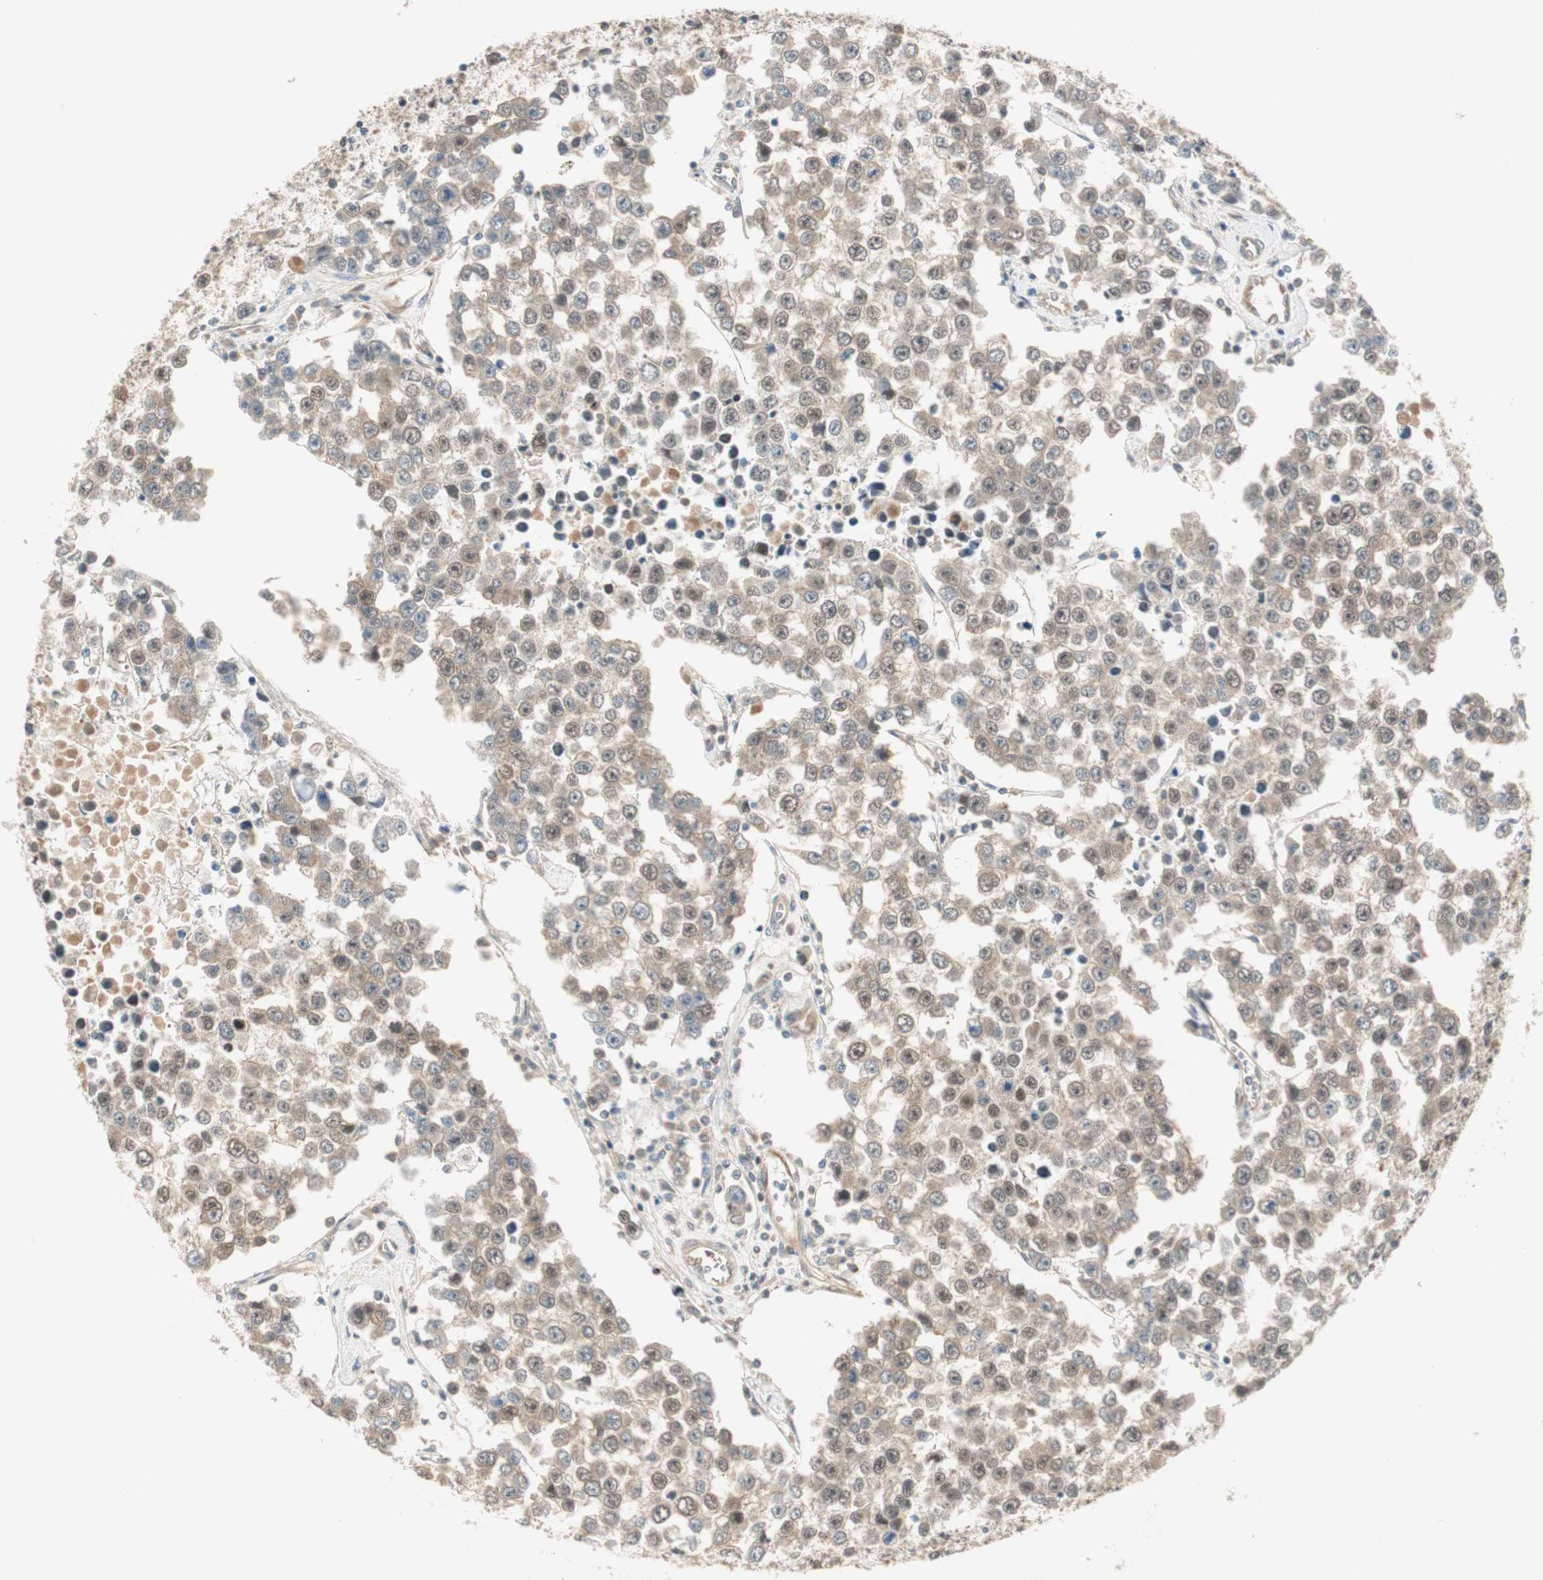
{"staining": {"intensity": "moderate", "quantity": ">75%", "location": "cytoplasmic/membranous,nuclear"}, "tissue": "testis cancer", "cell_type": "Tumor cells", "image_type": "cancer", "snomed": [{"axis": "morphology", "description": "Seminoma, NOS"}, {"axis": "morphology", "description": "Carcinoma, Embryonal, NOS"}, {"axis": "topography", "description": "Testis"}], "caption": "Immunohistochemical staining of seminoma (testis) reveals medium levels of moderate cytoplasmic/membranous and nuclear protein positivity in about >75% of tumor cells.", "gene": "PSMD8", "patient": {"sex": "male", "age": 52}}